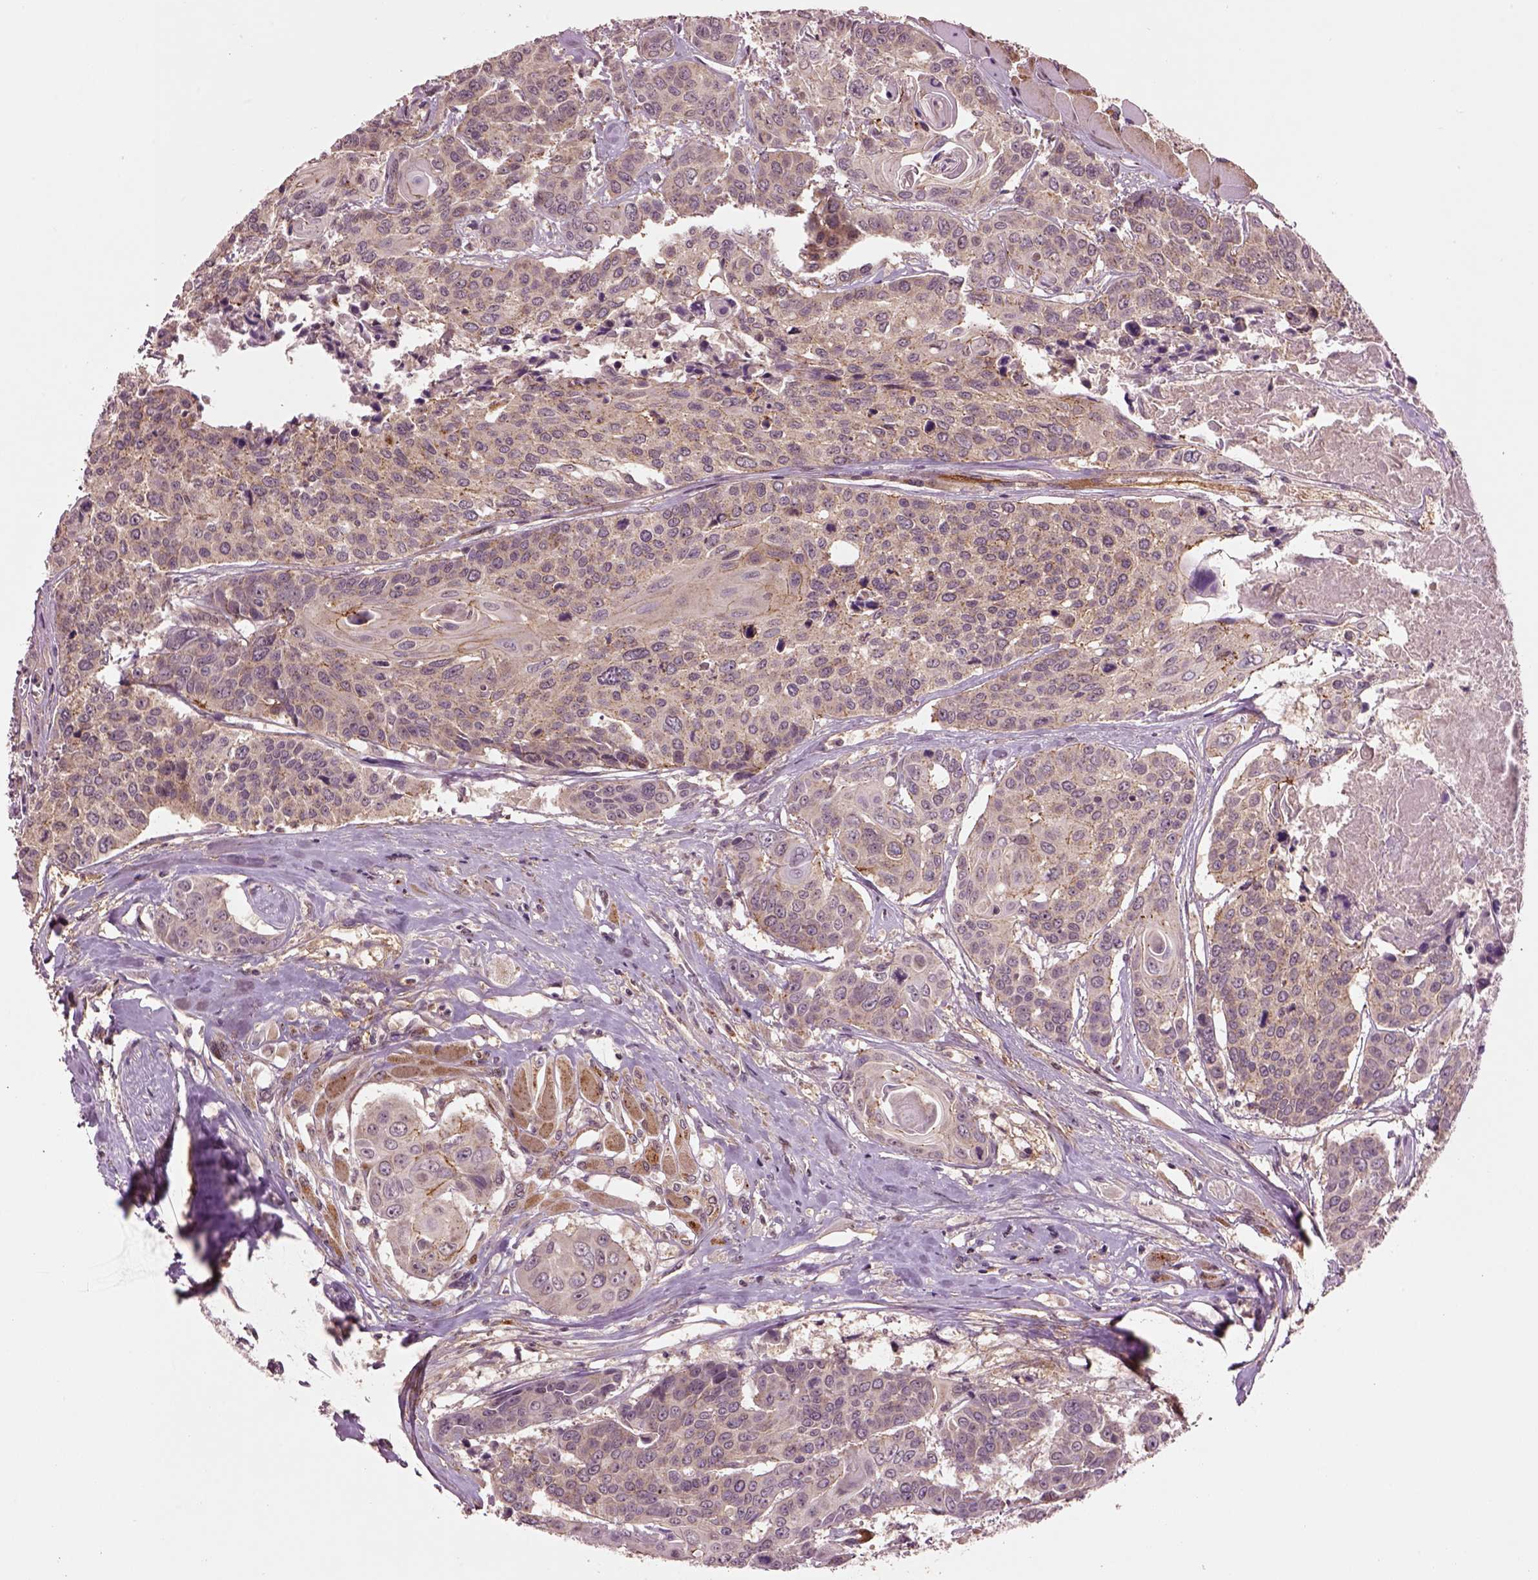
{"staining": {"intensity": "weak", "quantity": ">75%", "location": "cytoplasmic/membranous"}, "tissue": "head and neck cancer", "cell_type": "Tumor cells", "image_type": "cancer", "snomed": [{"axis": "morphology", "description": "Squamous cell carcinoma, NOS"}, {"axis": "topography", "description": "Oral tissue"}, {"axis": "topography", "description": "Head-Neck"}], "caption": "There is low levels of weak cytoplasmic/membranous positivity in tumor cells of head and neck cancer, as demonstrated by immunohistochemical staining (brown color).", "gene": "MTHFS", "patient": {"sex": "male", "age": 56}}